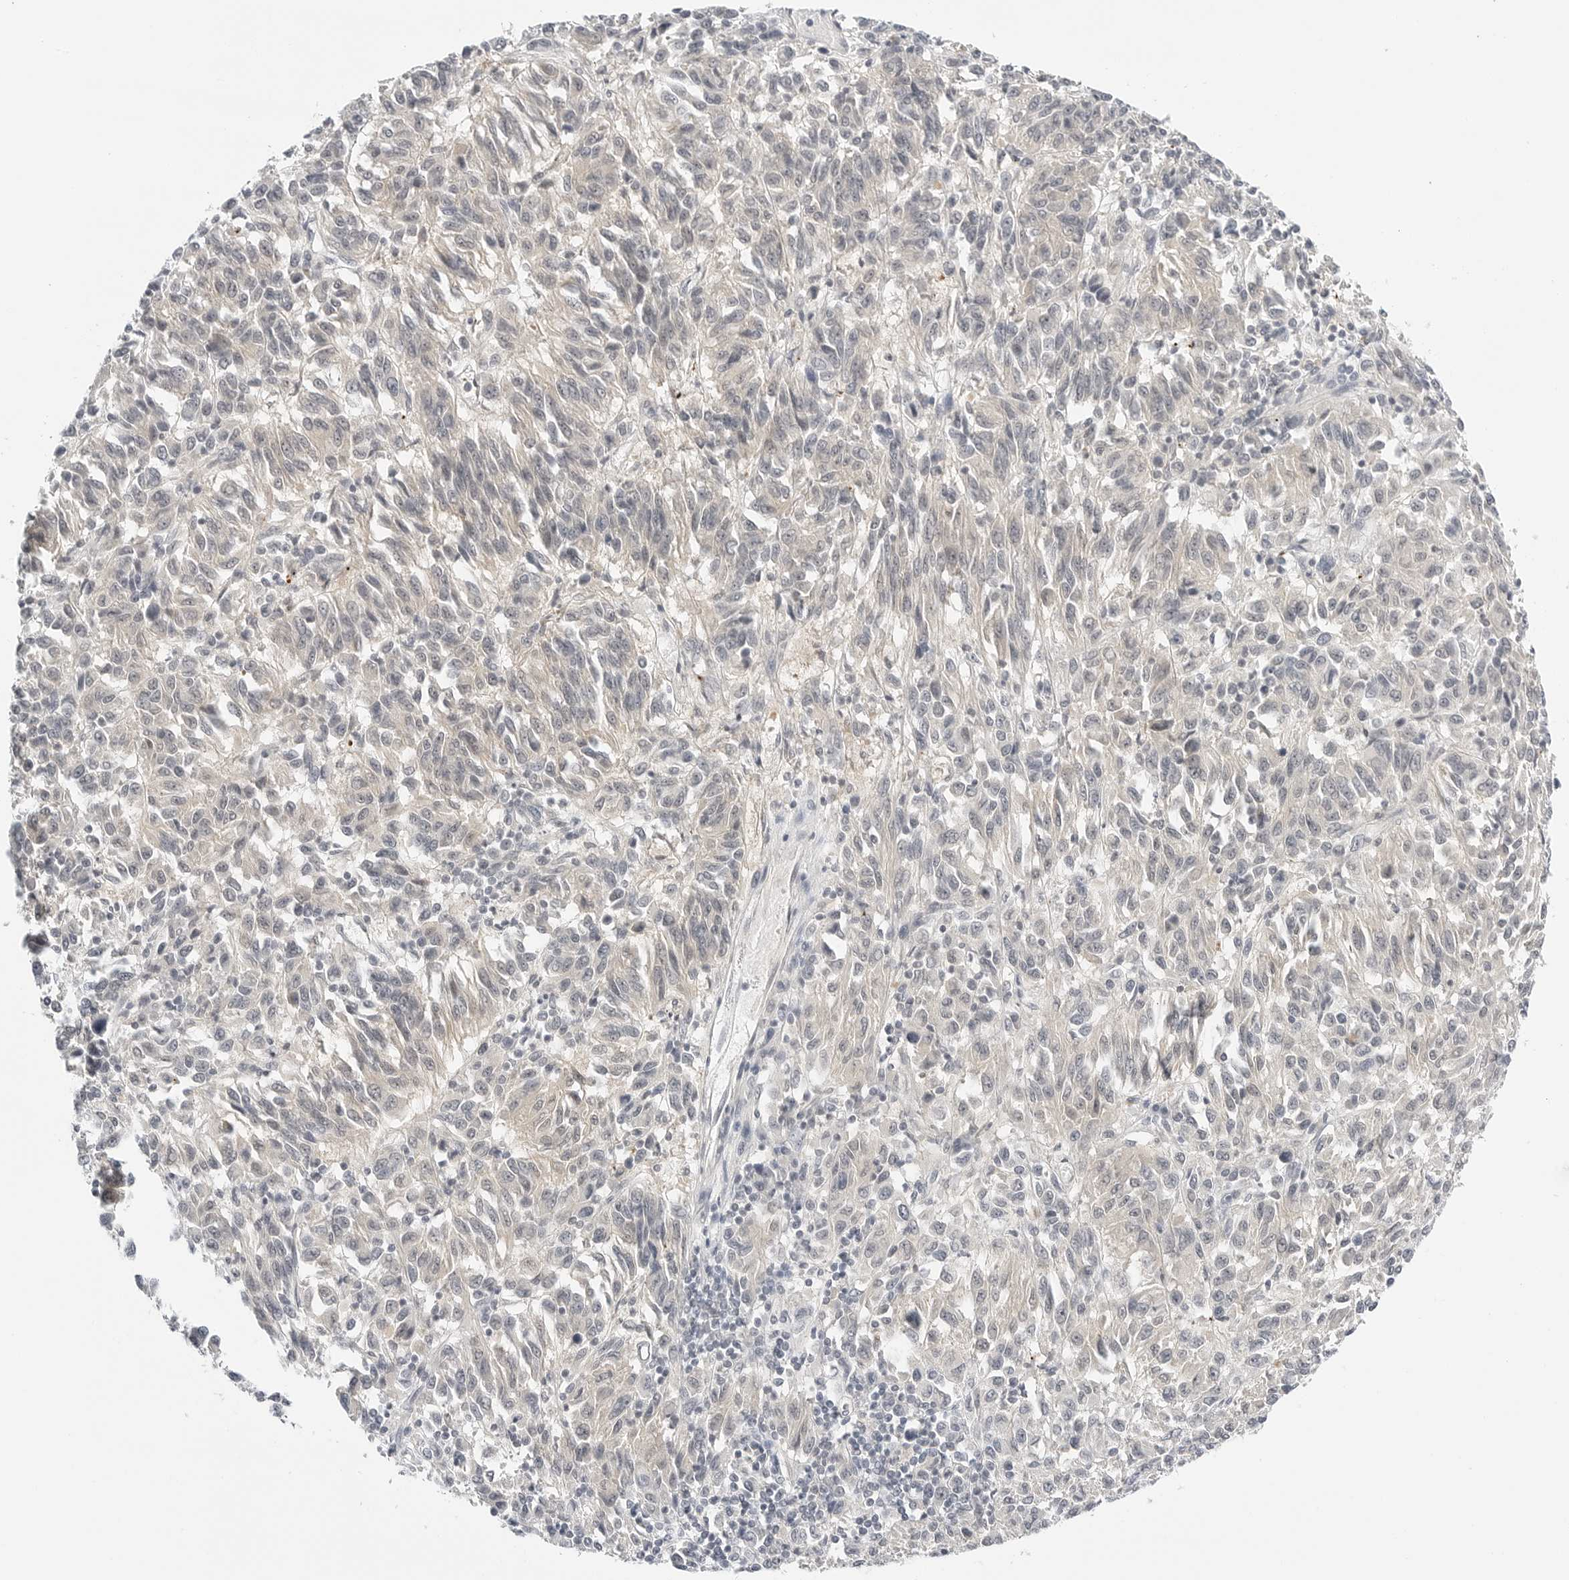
{"staining": {"intensity": "negative", "quantity": "none", "location": "none"}, "tissue": "melanoma", "cell_type": "Tumor cells", "image_type": "cancer", "snomed": [{"axis": "morphology", "description": "Malignant melanoma, Metastatic site"}, {"axis": "topography", "description": "Lung"}], "caption": "A photomicrograph of malignant melanoma (metastatic site) stained for a protein demonstrates no brown staining in tumor cells. (IHC, brightfield microscopy, high magnification).", "gene": "MAP2K5", "patient": {"sex": "male", "age": 64}}